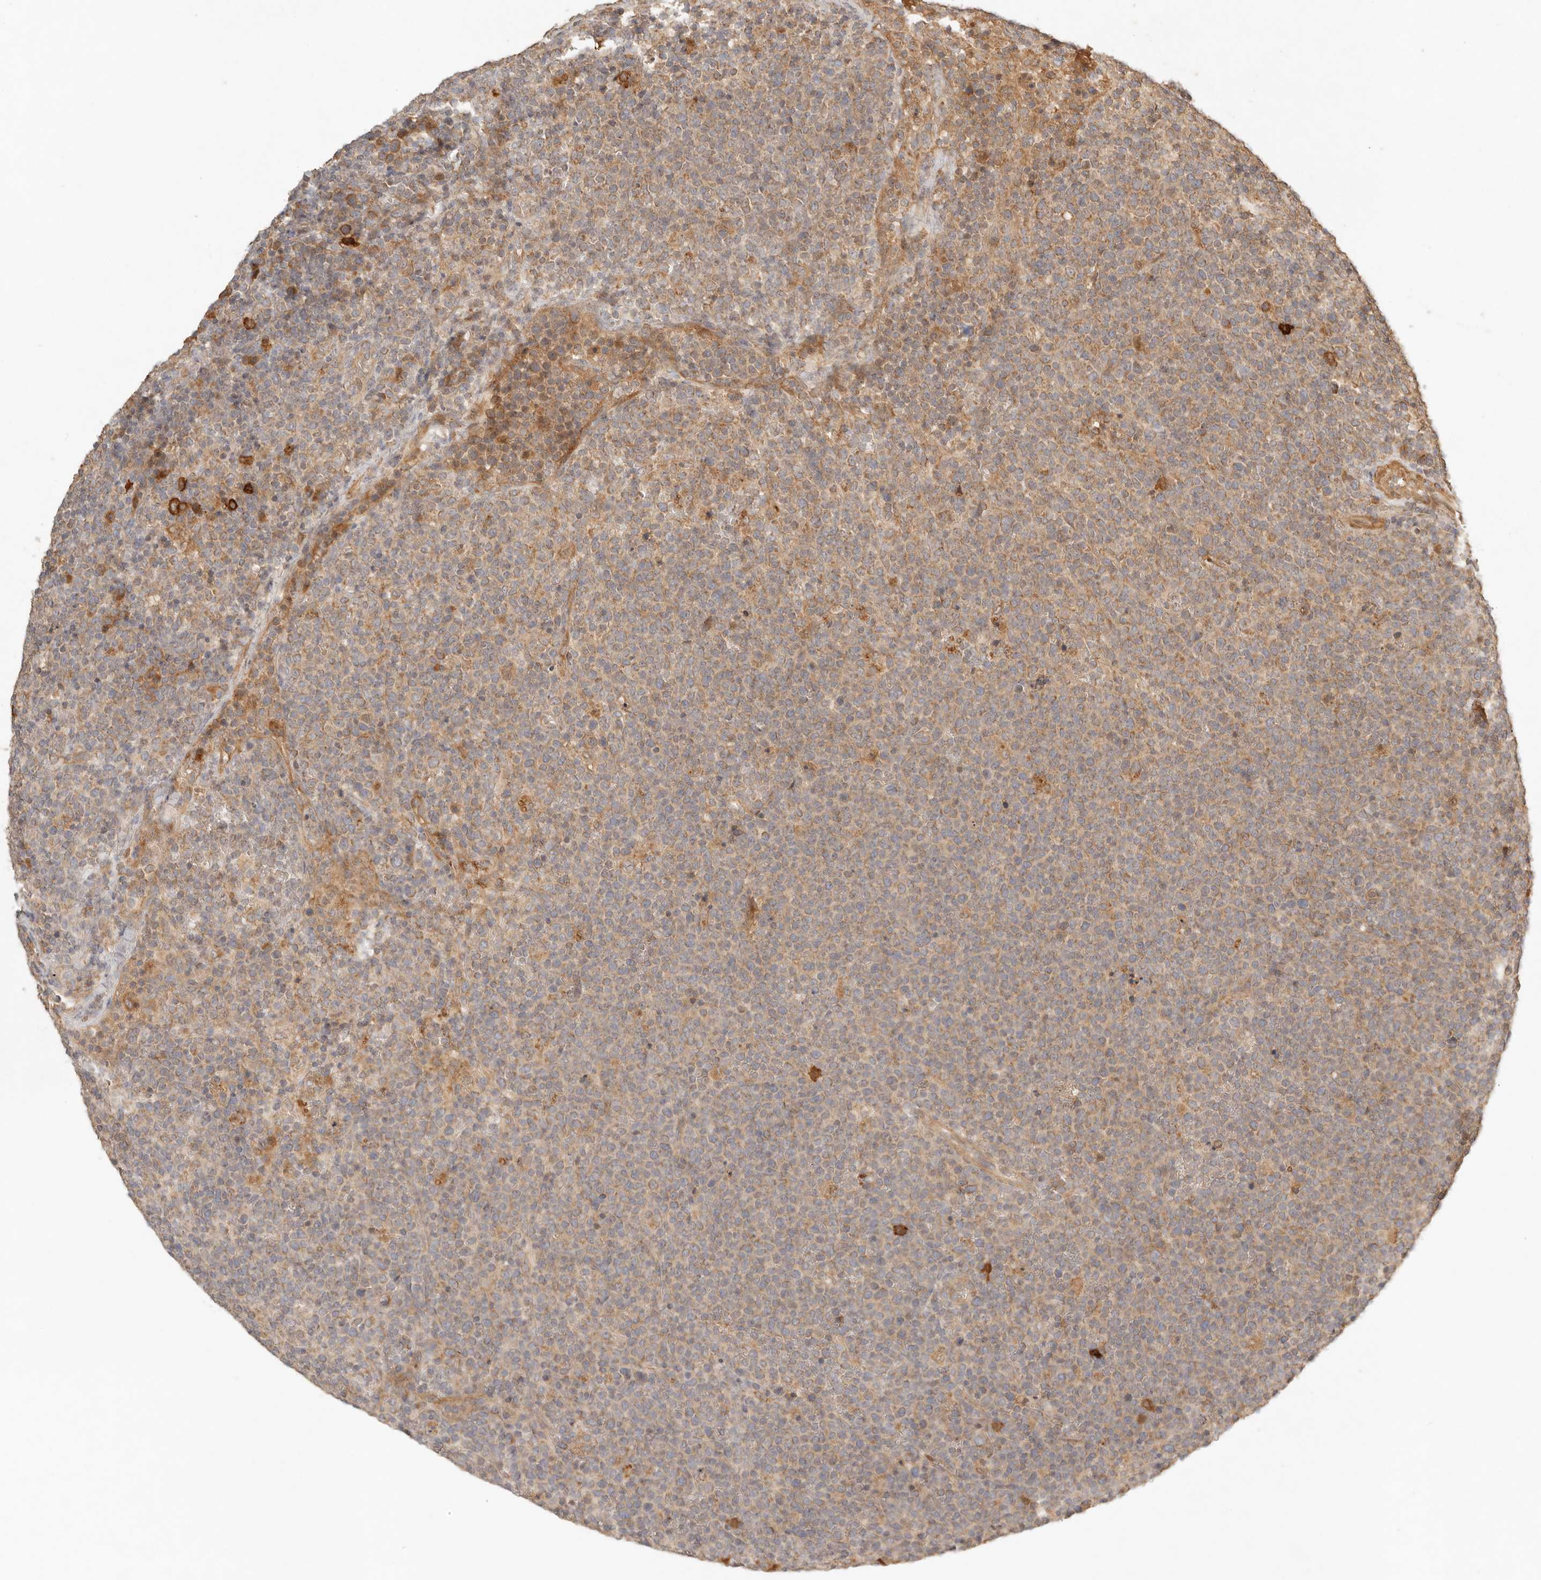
{"staining": {"intensity": "weak", "quantity": ">75%", "location": "cytoplasmic/membranous"}, "tissue": "lymphoma", "cell_type": "Tumor cells", "image_type": "cancer", "snomed": [{"axis": "morphology", "description": "Malignant lymphoma, non-Hodgkin's type, High grade"}, {"axis": "topography", "description": "Lymph node"}], "caption": "A brown stain labels weak cytoplasmic/membranous staining of a protein in lymphoma tumor cells. (Stains: DAB in brown, nuclei in blue, Microscopy: brightfield microscopy at high magnification).", "gene": "CLEC4C", "patient": {"sex": "male", "age": 61}}